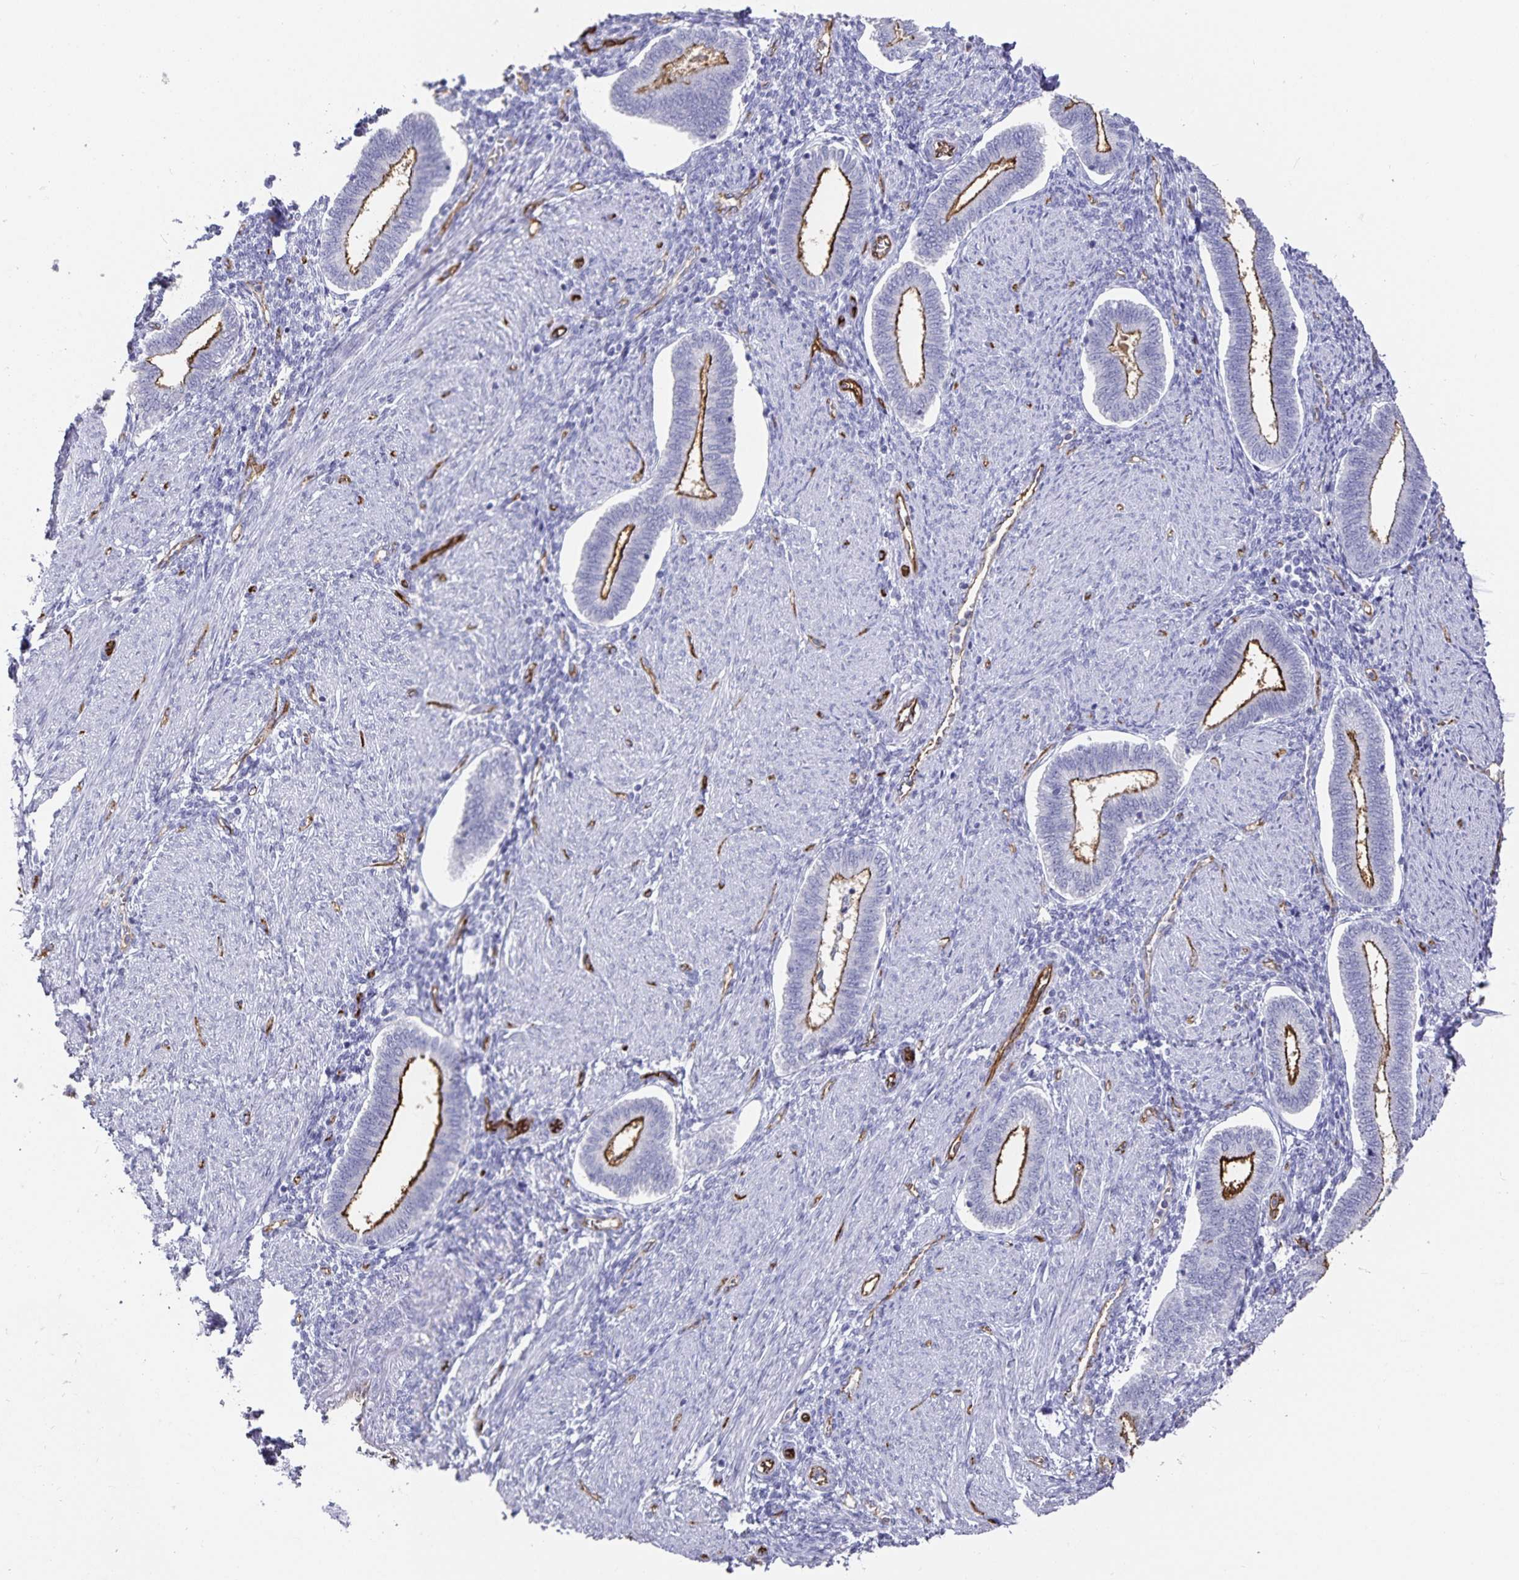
{"staining": {"intensity": "negative", "quantity": "none", "location": "none"}, "tissue": "endometrium", "cell_type": "Cells in endometrial stroma", "image_type": "normal", "snomed": [{"axis": "morphology", "description": "Normal tissue, NOS"}, {"axis": "topography", "description": "Endometrium"}], "caption": "This is an immunohistochemistry image of normal endometrium. There is no expression in cells in endometrial stroma.", "gene": "PODXL", "patient": {"sex": "female", "age": 42}}